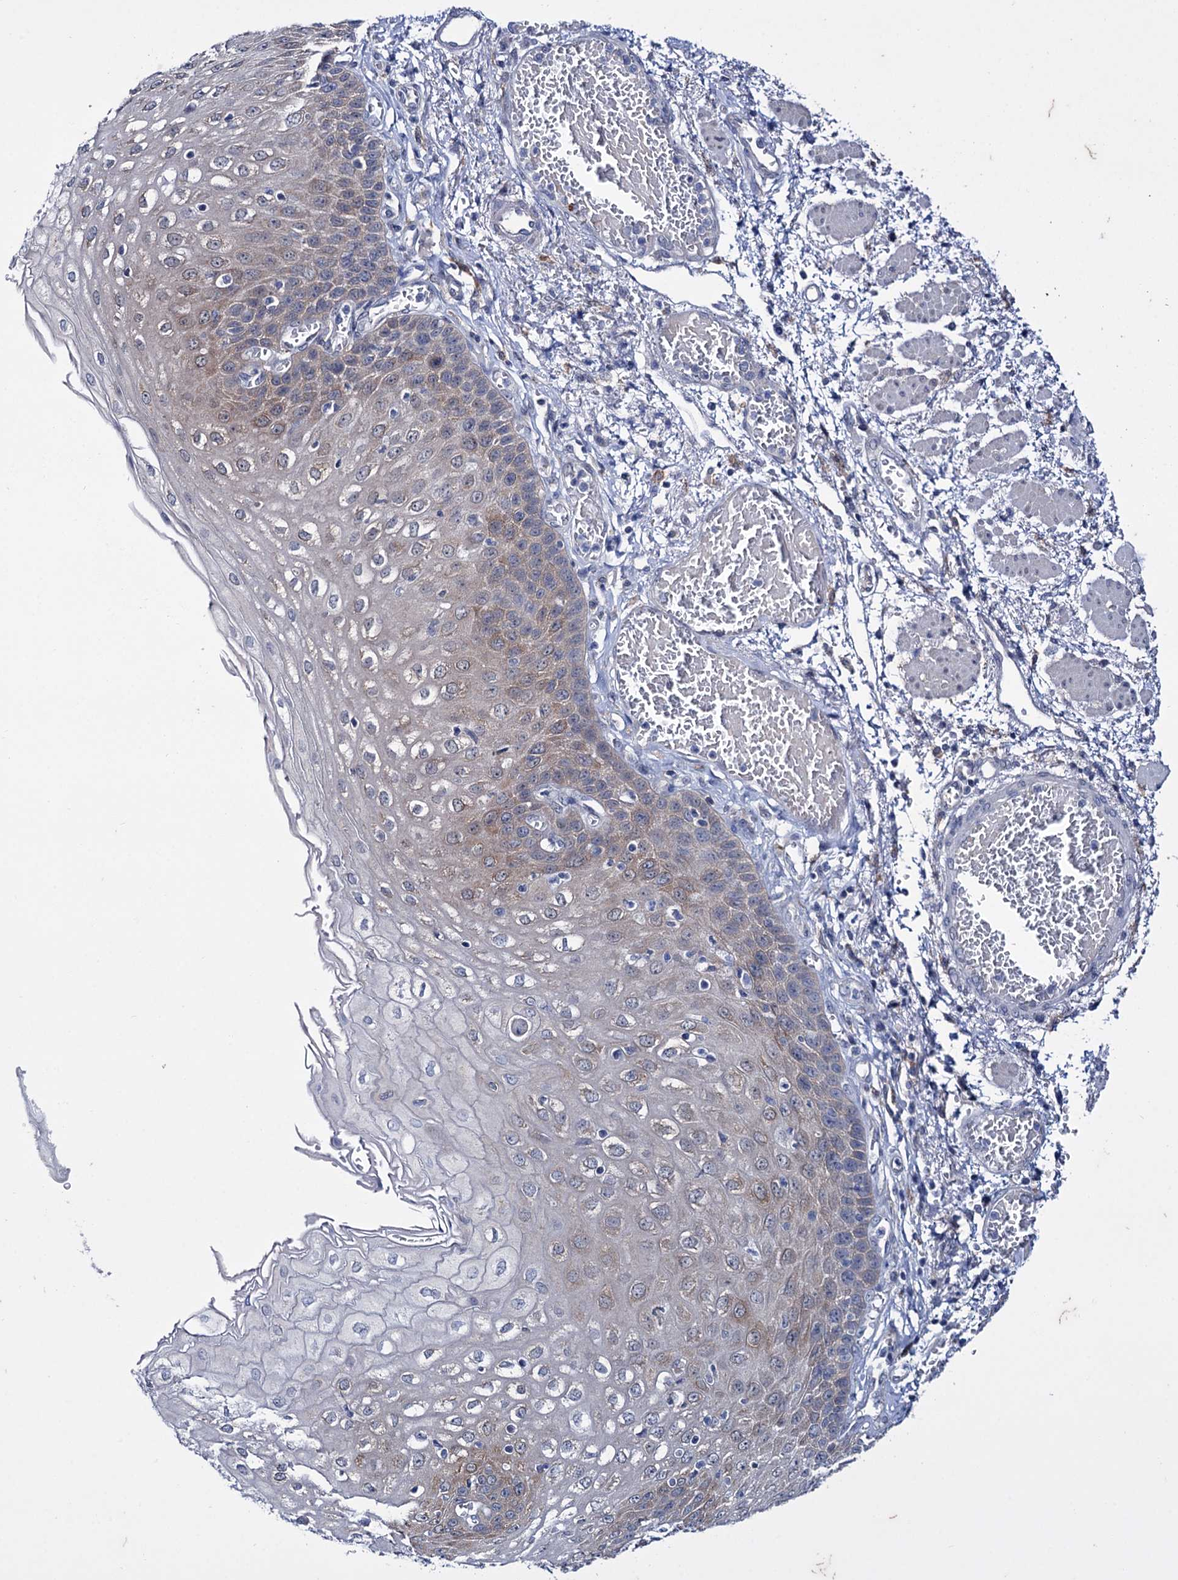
{"staining": {"intensity": "weak", "quantity": "25%-75%", "location": "cytoplasmic/membranous"}, "tissue": "esophagus", "cell_type": "Squamous epithelial cells", "image_type": "normal", "snomed": [{"axis": "morphology", "description": "Normal tissue, NOS"}, {"axis": "topography", "description": "Esophagus"}], "caption": "An immunohistochemistry (IHC) histopathology image of normal tissue is shown. Protein staining in brown labels weak cytoplasmic/membranous positivity in esophagus within squamous epithelial cells.", "gene": "MID1IP1", "patient": {"sex": "male", "age": 81}}